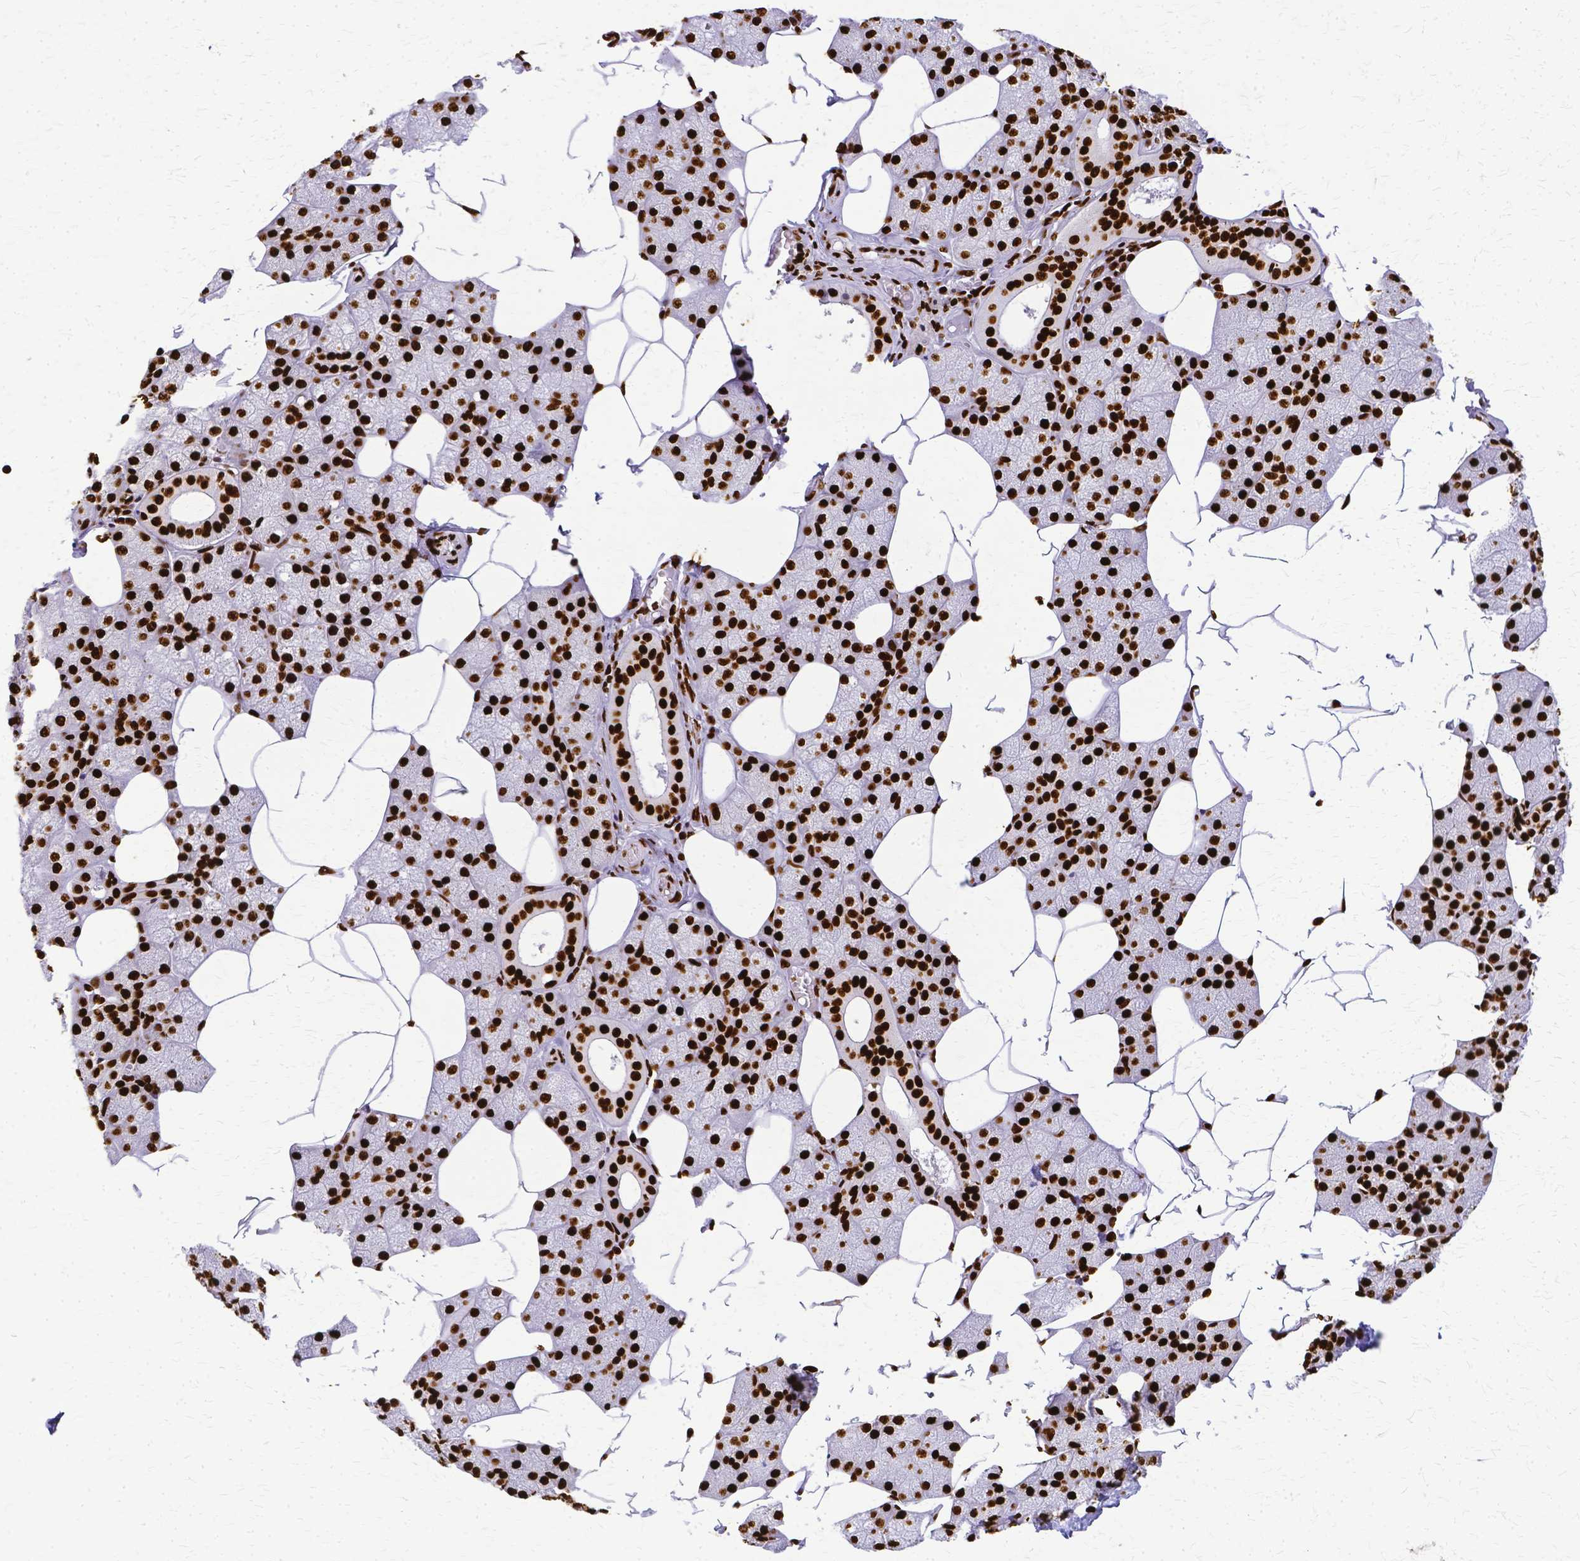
{"staining": {"intensity": "strong", "quantity": ">75%", "location": "nuclear"}, "tissue": "salivary gland", "cell_type": "Glandular cells", "image_type": "normal", "snomed": [{"axis": "morphology", "description": "Normal tissue, NOS"}, {"axis": "topography", "description": "Salivary gland"}], "caption": "Strong nuclear expression is present in about >75% of glandular cells in benign salivary gland. The staining was performed using DAB to visualize the protein expression in brown, while the nuclei were stained in blue with hematoxylin (Magnification: 20x).", "gene": "SFPQ", "patient": {"sex": "female", "age": 43}}